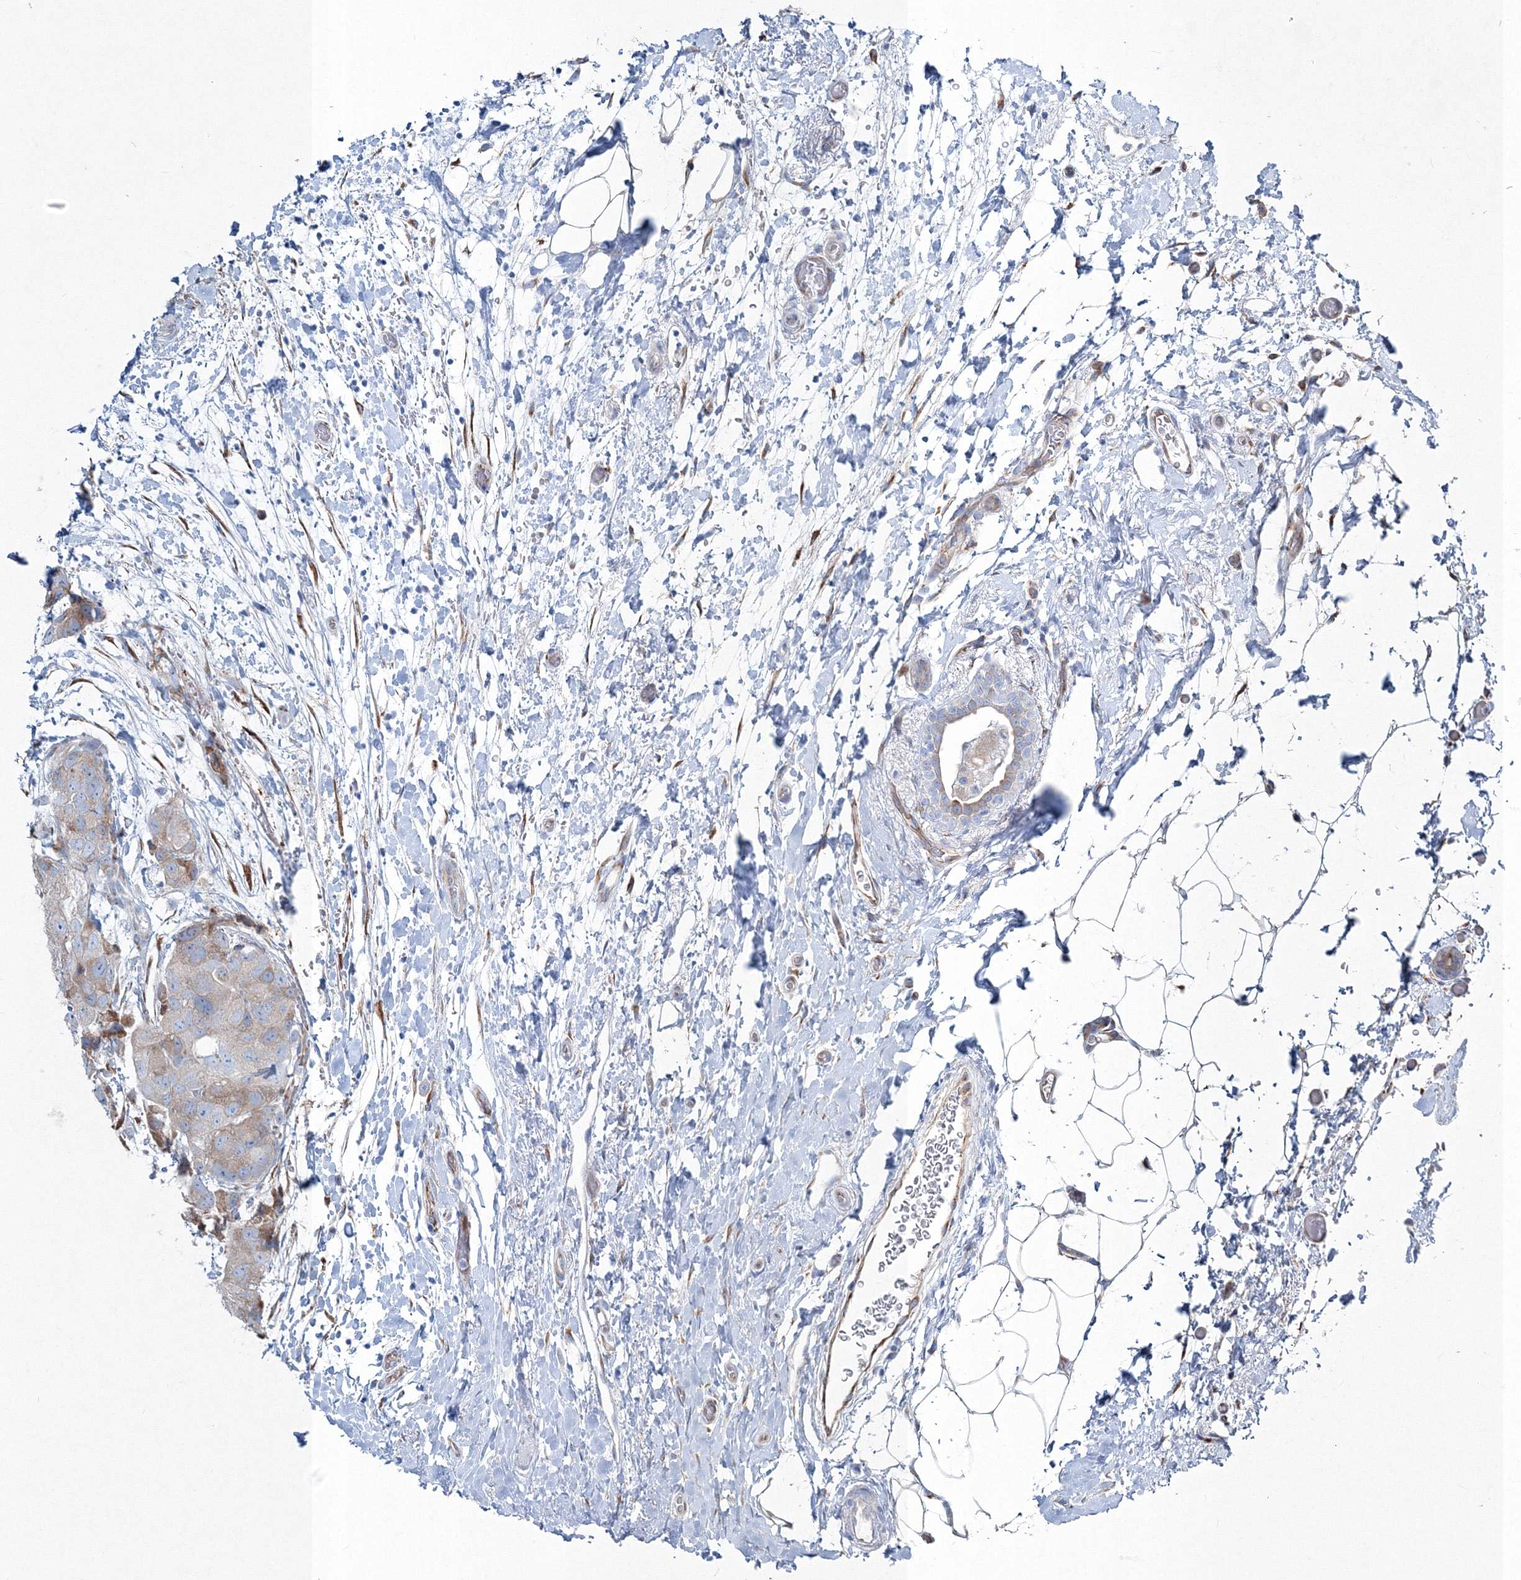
{"staining": {"intensity": "weak", "quantity": "<25%", "location": "cytoplasmic/membranous"}, "tissue": "breast cancer", "cell_type": "Tumor cells", "image_type": "cancer", "snomed": [{"axis": "morphology", "description": "Duct carcinoma"}, {"axis": "topography", "description": "Breast"}], "caption": "Immunohistochemical staining of breast cancer (infiltrating ductal carcinoma) displays no significant positivity in tumor cells. Brightfield microscopy of immunohistochemistry (IHC) stained with DAB (brown) and hematoxylin (blue), captured at high magnification.", "gene": "RCN1", "patient": {"sex": "female", "age": 62}}